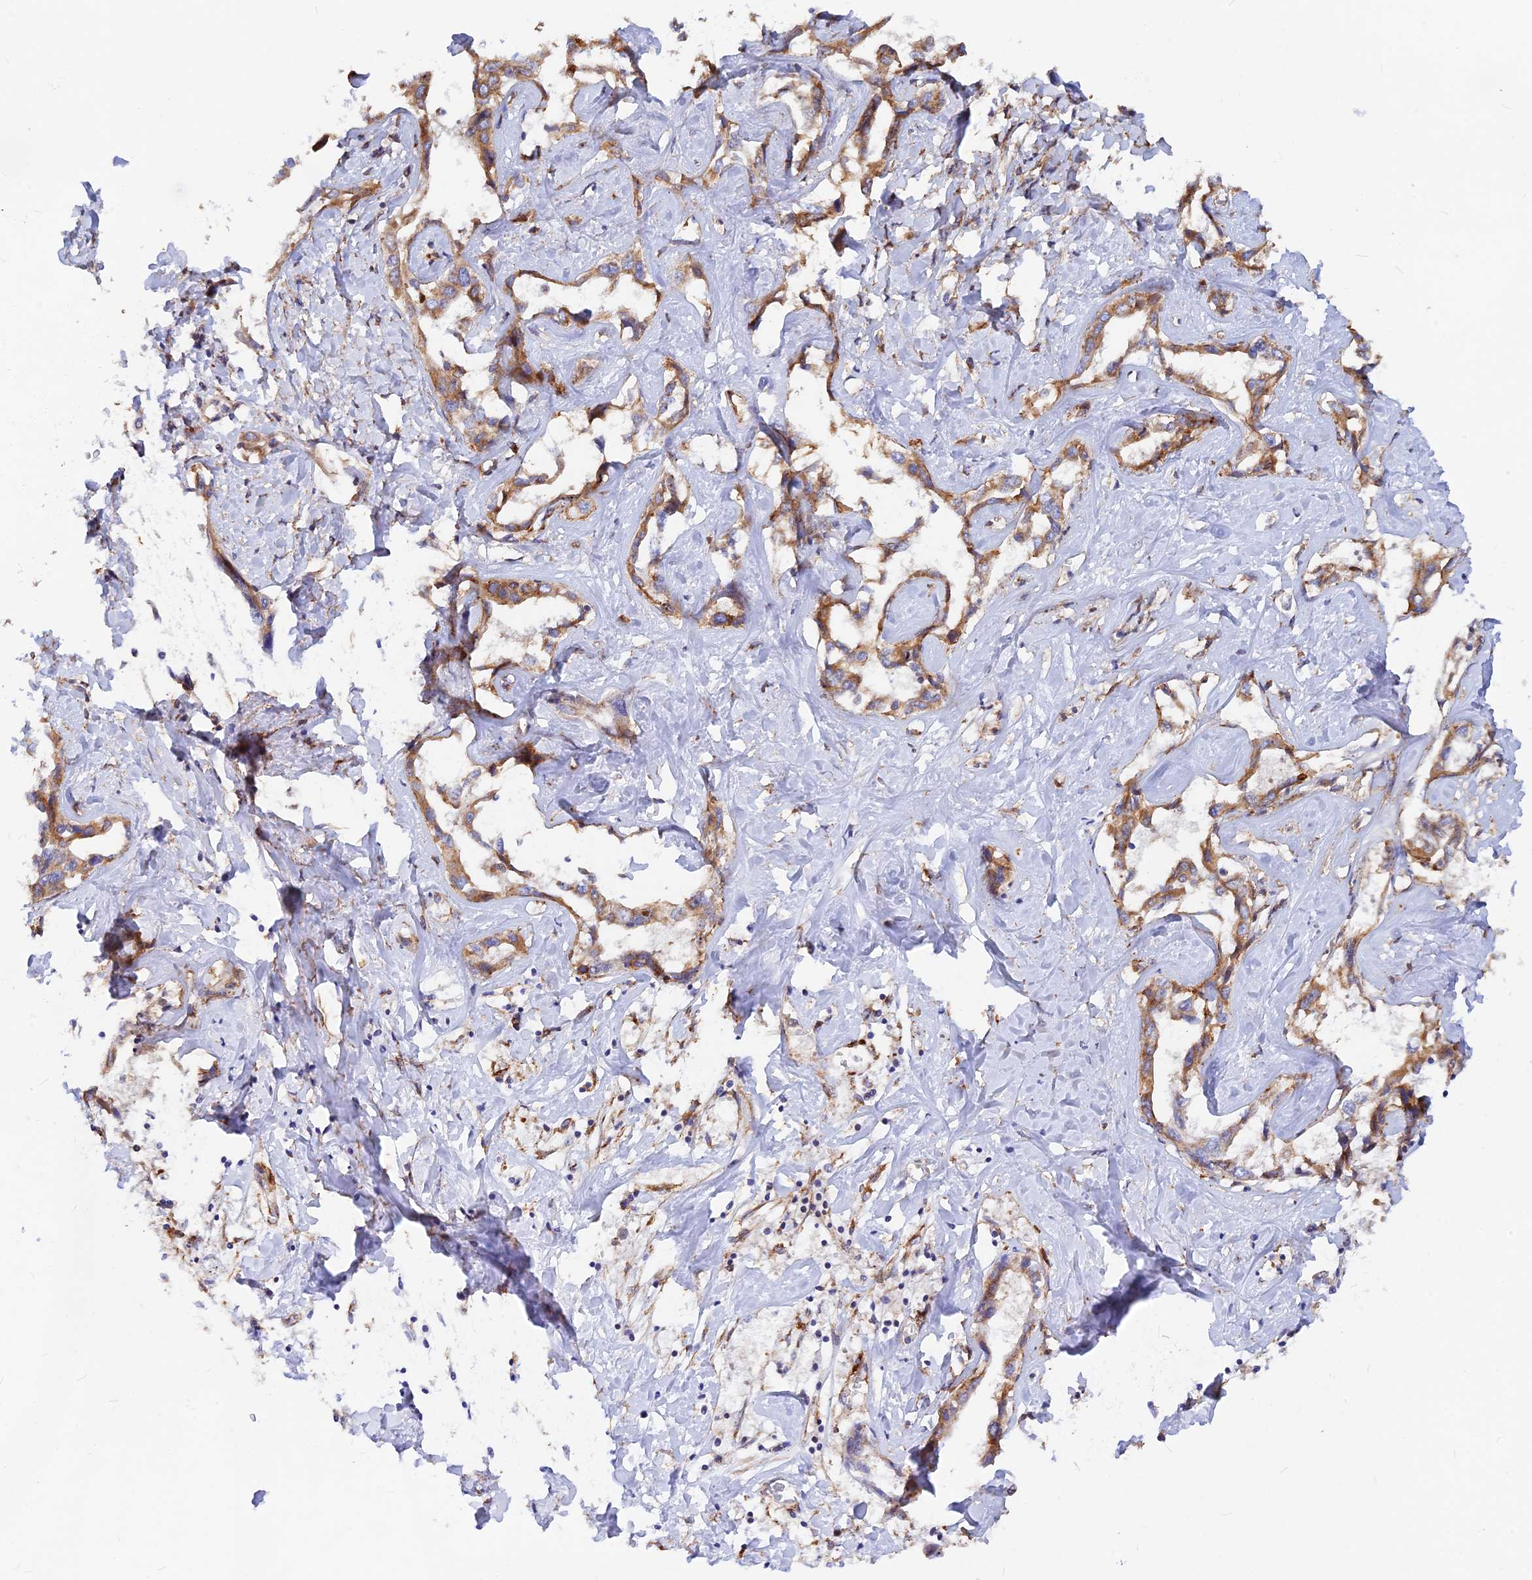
{"staining": {"intensity": "moderate", "quantity": ">75%", "location": "cytoplasmic/membranous"}, "tissue": "liver cancer", "cell_type": "Tumor cells", "image_type": "cancer", "snomed": [{"axis": "morphology", "description": "Cholangiocarcinoma"}, {"axis": "topography", "description": "Liver"}], "caption": "A photomicrograph of human cholangiocarcinoma (liver) stained for a protein reveals moderate cytoplasmic/membranous brown staining in tumor cells.", "gene": "VSTM2L", "patient": {"sex": "male", "age": 59}}